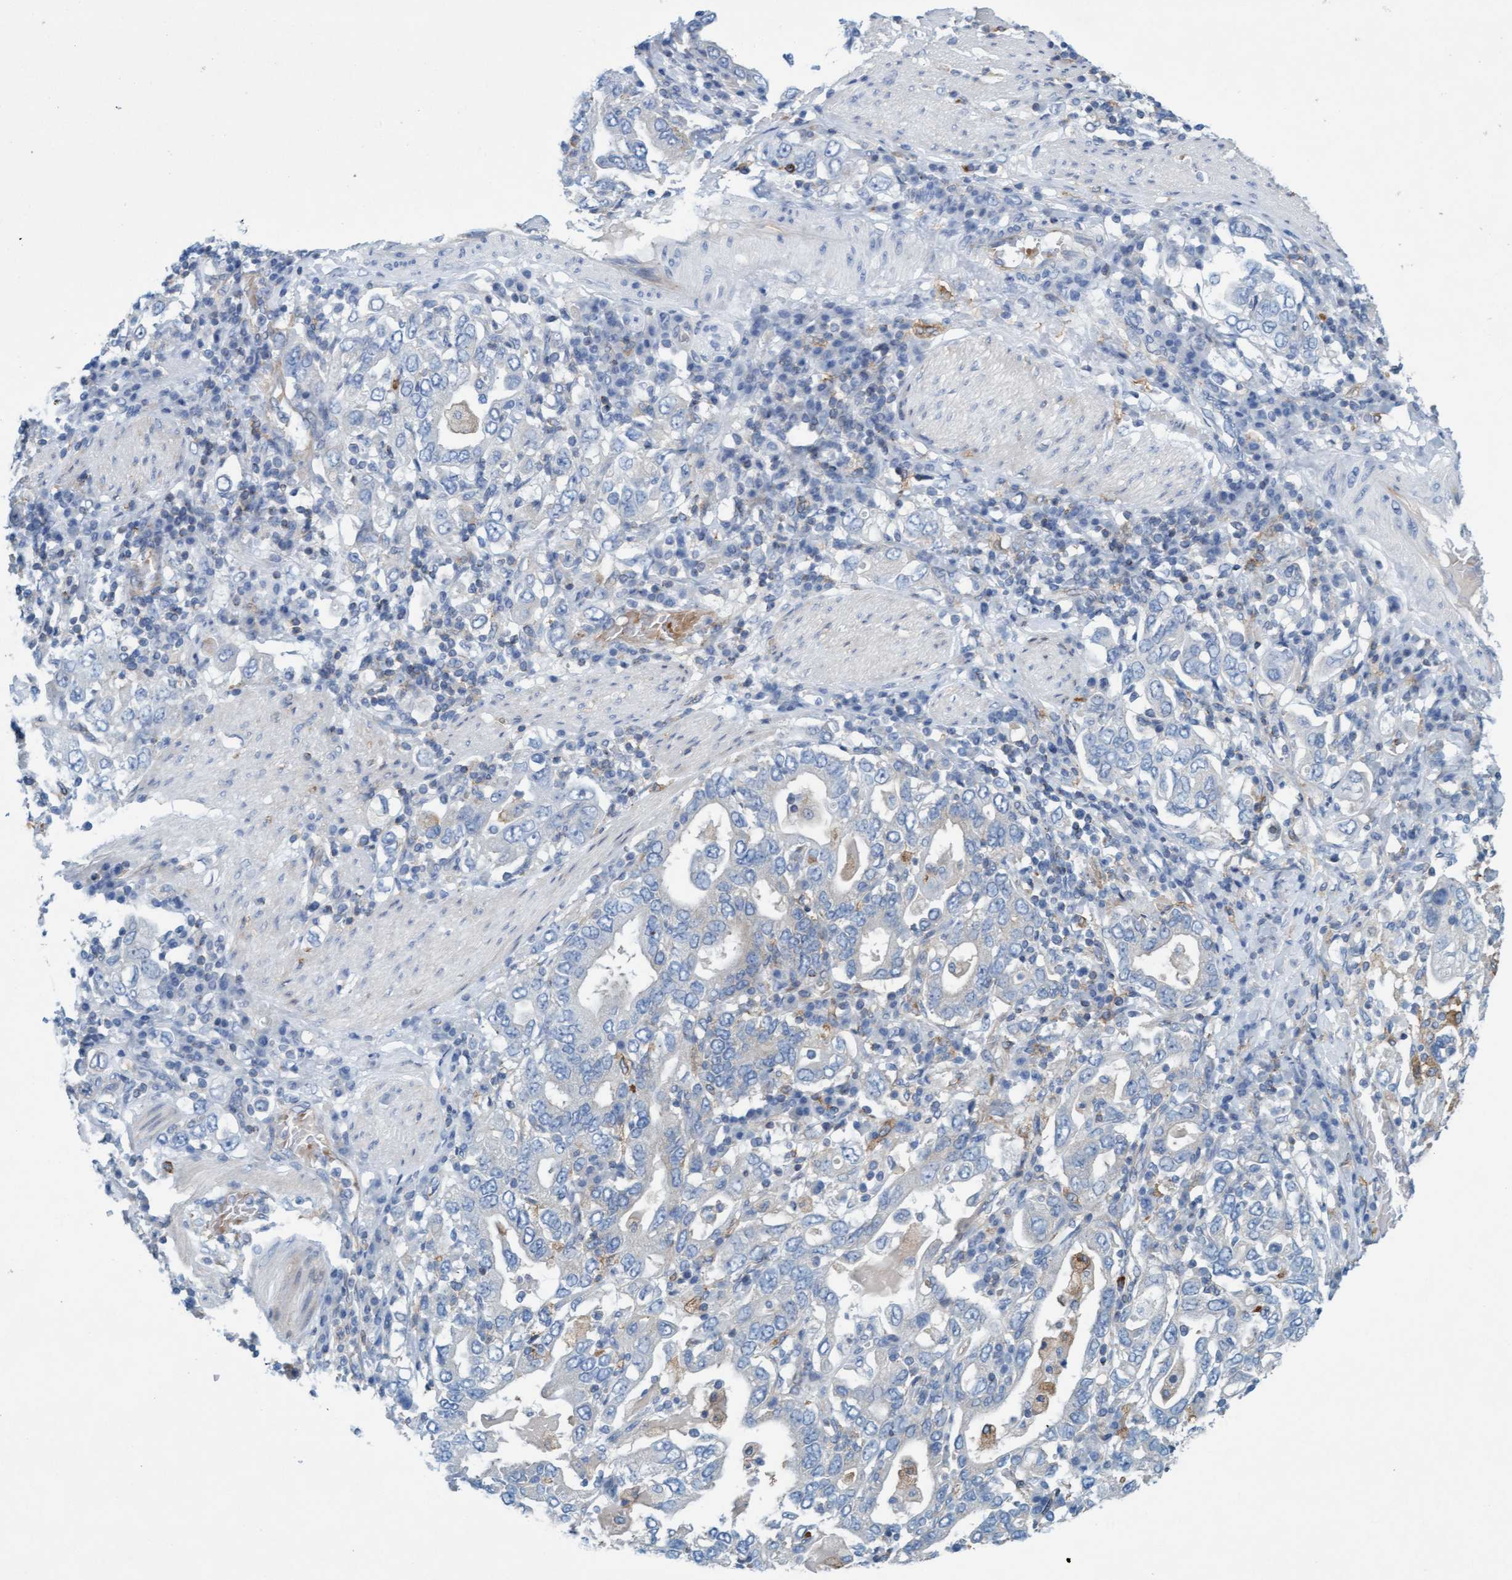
{"staining": {"intensity": "negative", "quantity": "none", "location": "none"}, "tissue": "stomach cancer", "cell_type": "Tumor cells", "image_type": "cancer", "snomed": [{"axis": "morphology", "description": "Adenocarcinoma, NOS"}, {"axis": "topography", "description": "Stomach, upper"}], "caption": "Tumor cells are negative for brown protein staining in adenocarcinoma (stomach). (Immunohistochemistry (ihc), brightfield microscopy, high magnification).", "gene": "SIGIRR", "patient": {"sex": "male", "age": 62}}